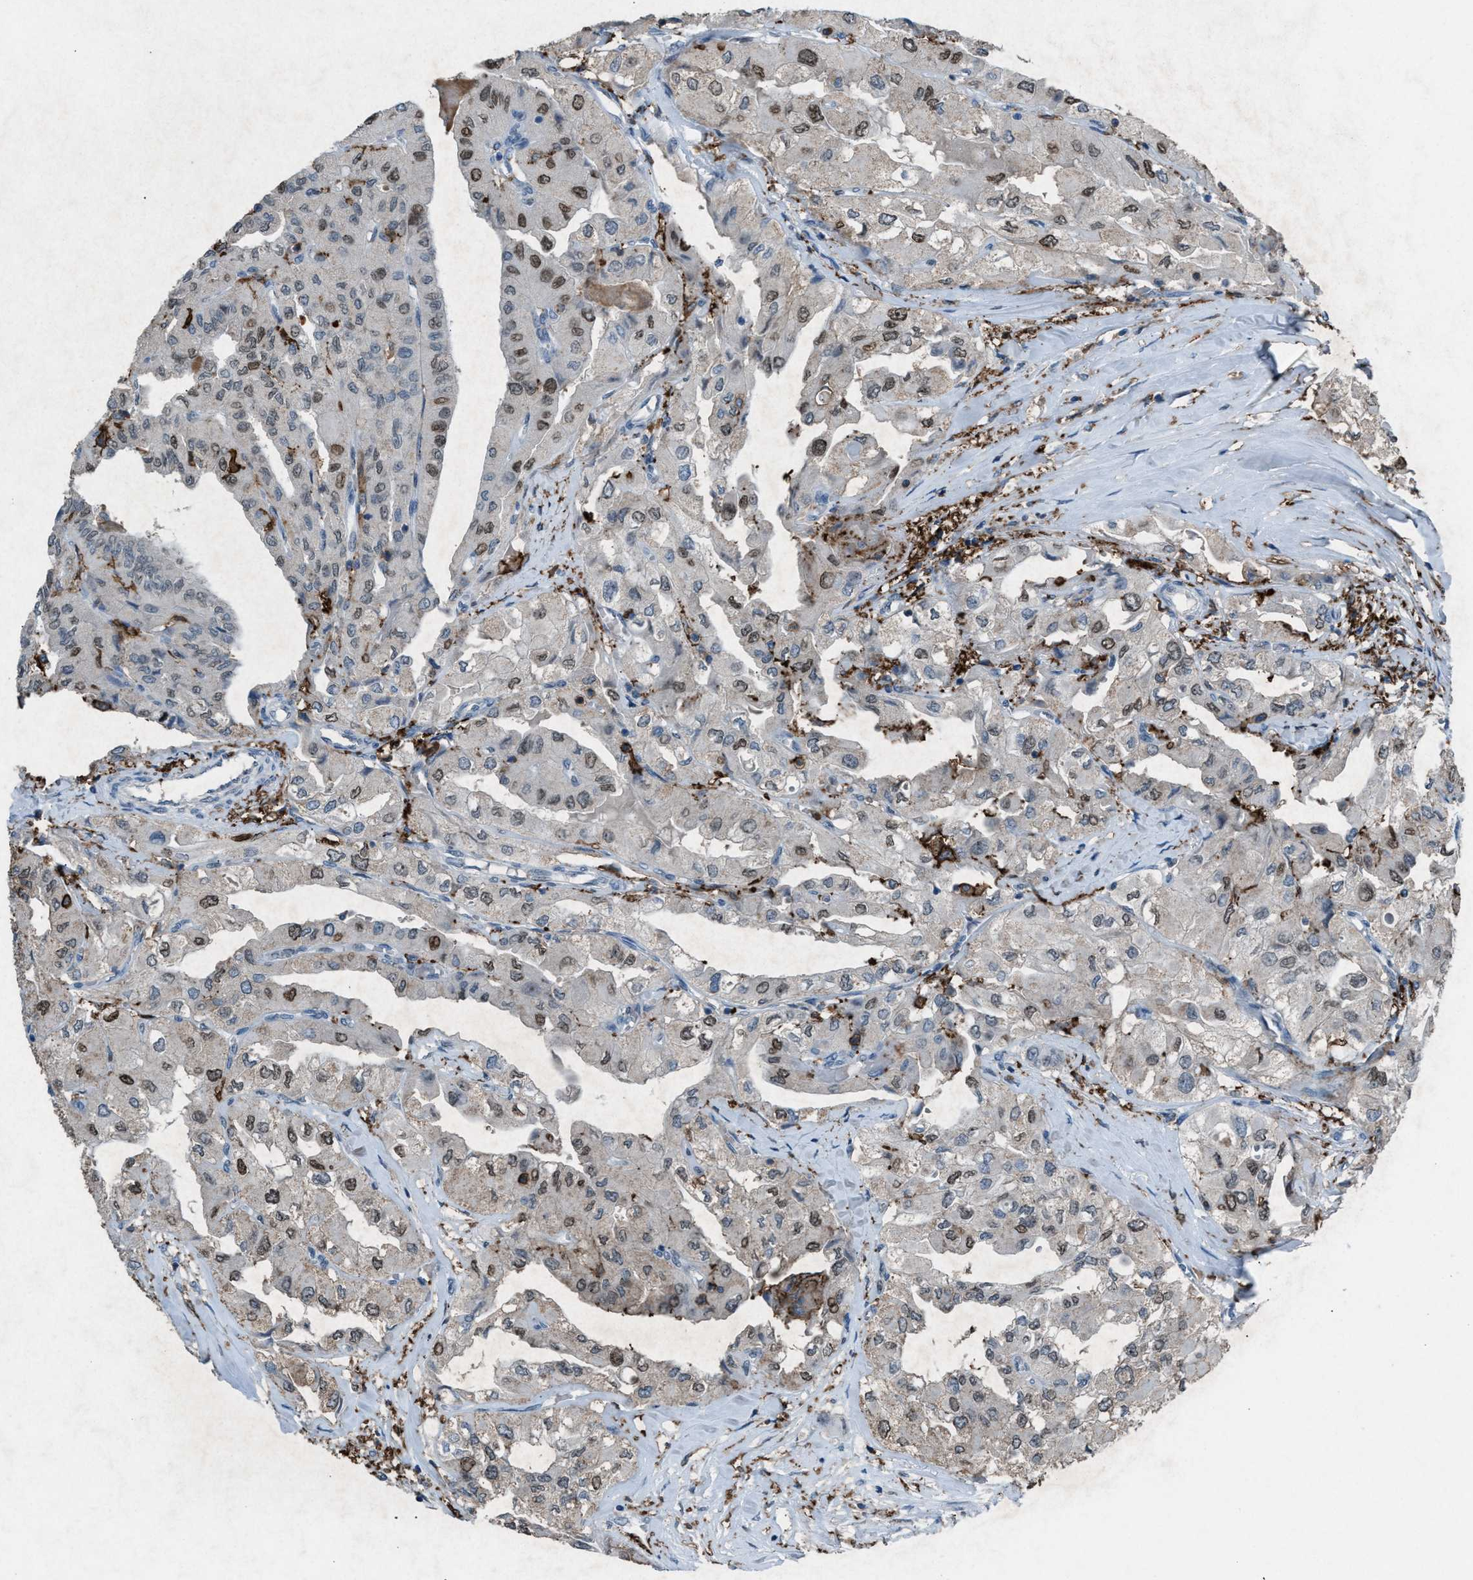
{"staining": {"intensity": "moderate", "quantity": "<25%", "location": "nuclear"}, "tissue": "thyroid cancer", "cell_type": "Tumor cells", "image_type": "cancer", "snomed": [{"axis": "morphology", "description": "Papillary adenocarcinoma, NOS"}, {"axis": "topography", "description": "Thyroid gland"}], "caption": "Thyroid papillary adenocarcinoma stained for a protein (brown) demonstrates moderate nuclear positive staining in approximately <25% of tumor cells.", "gene": "FCER1G", "patient": {"sex": "female", "age": 59}}